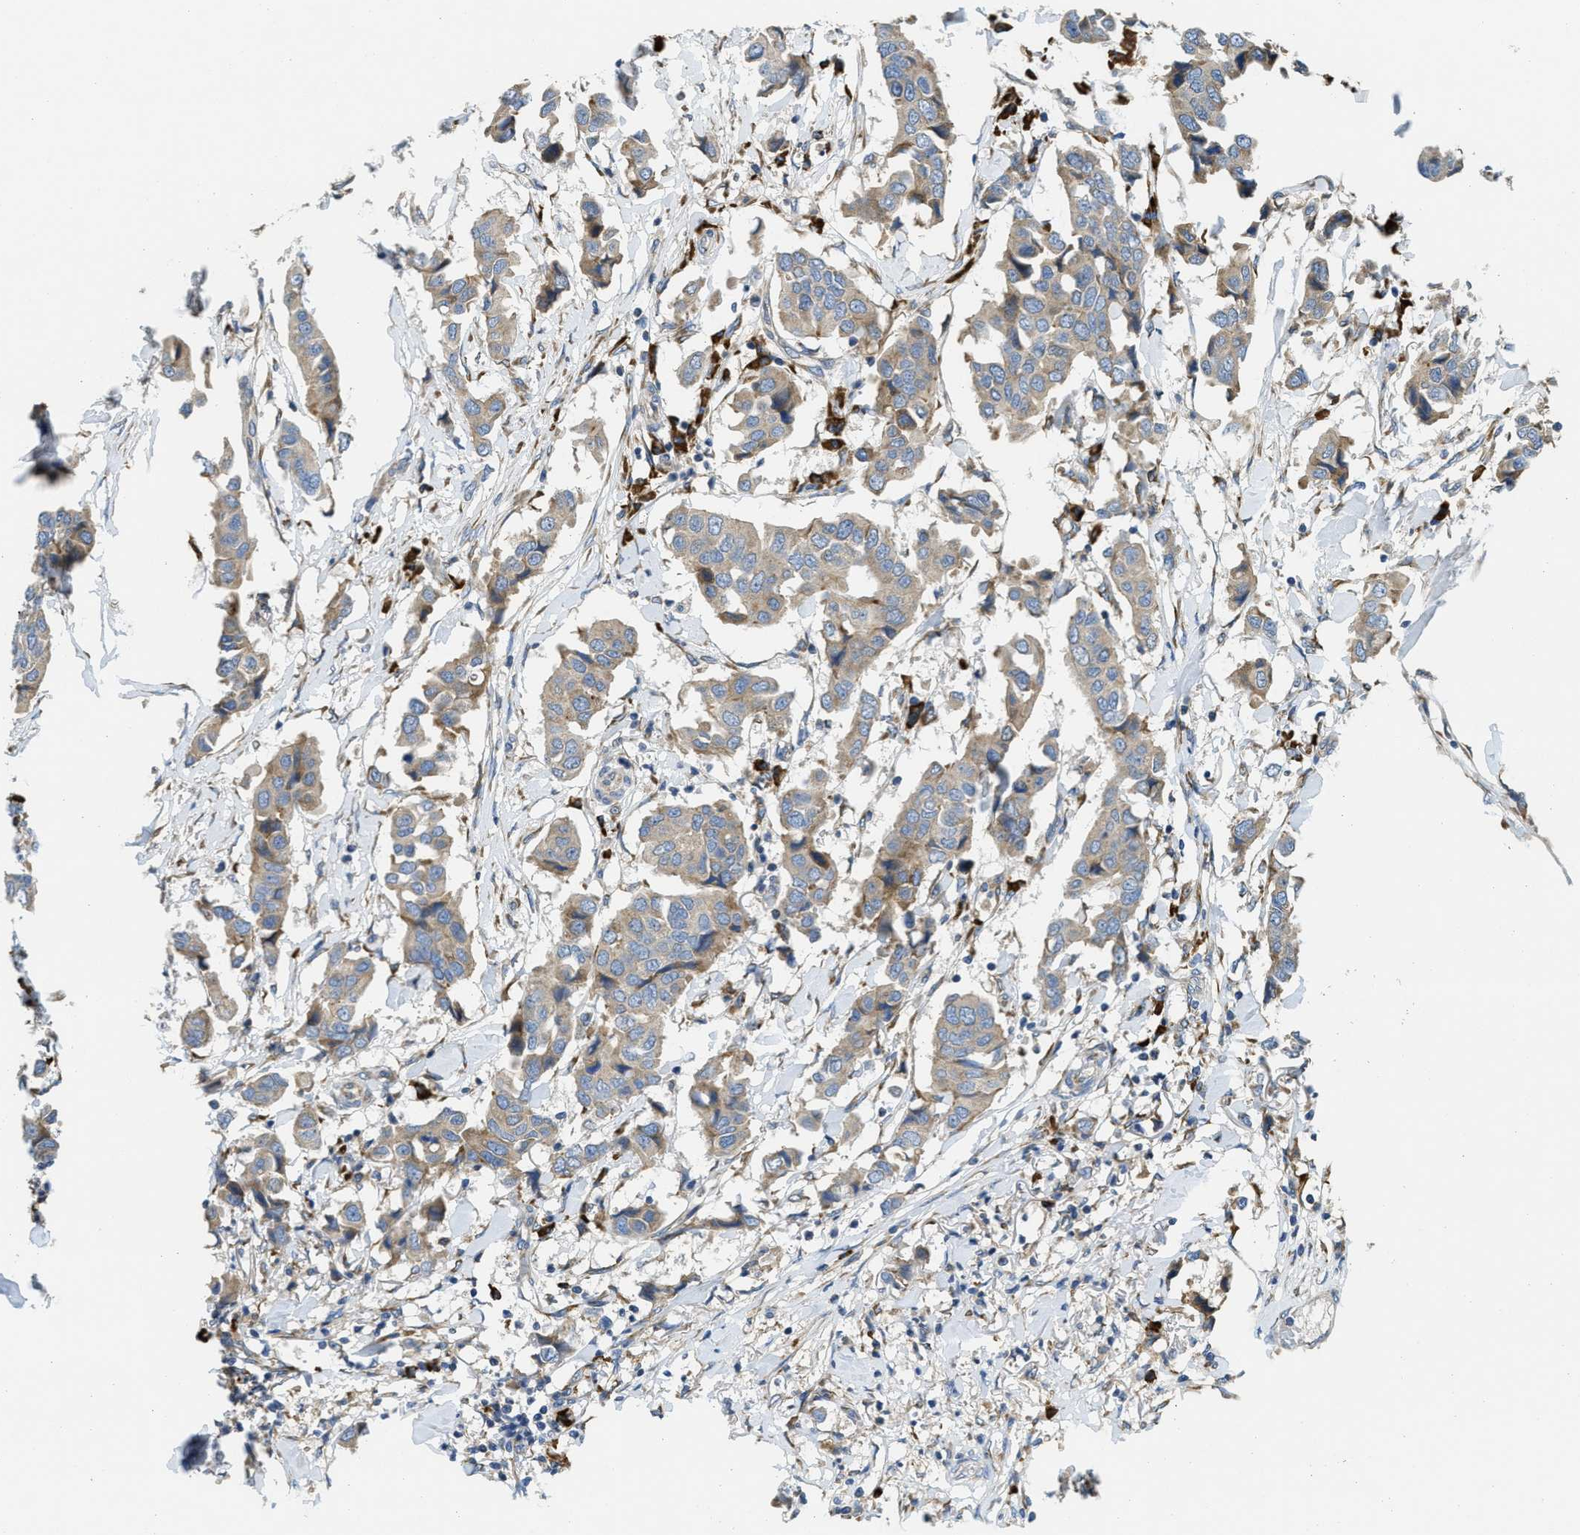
{"staining": {"intensity": "weak", "quantity": ">75%", "location": "cytoplasmic/membranous"}, "tissue": "breast cancer", "cell_type": "Tumor cells", "image_type": "cancer", "snomed": [{"axis": "morphology", "description": "Duct carcinoma"}, {"axis": "topography", "description": "Breast"}], "caption": "Protein expression analysis of human breast cancer reveals weak cytoplasmic/membranous positivity in about >75% of tumor cells.", "gene": "SSR1", "patient": {"sex": "female", "age": 80}}